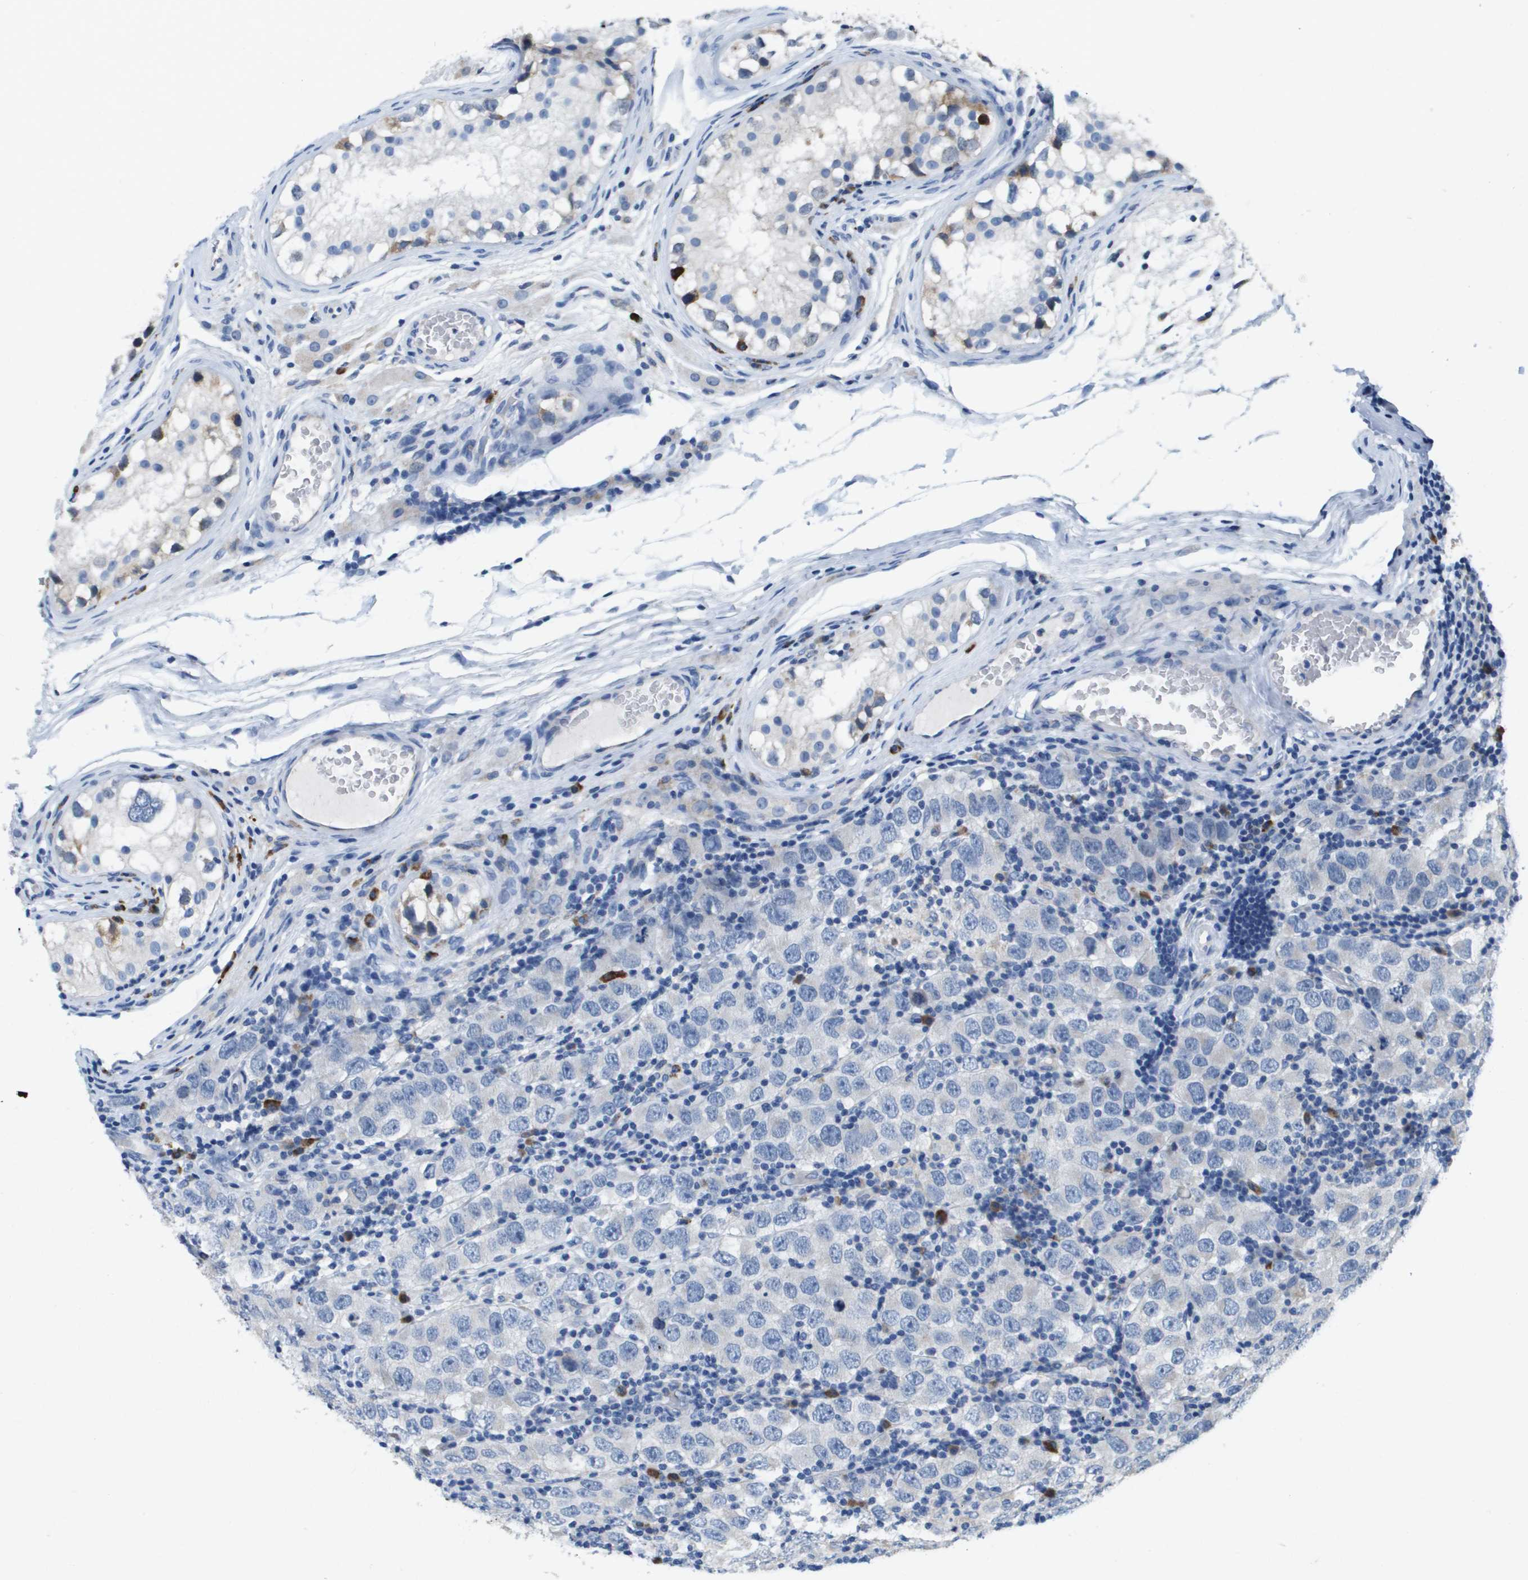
{"staining": {"intensity": "negative", "quantity": "none", "location": "none"}, "tissue": "testis cancer", "cell_type": "Tumor cells", "image_type": "cancer", "snomed": [{"axis": "morphology", "description": "Carcinoma, Embryonal, NOS"}, {"axis": "topography", "description": "Testis"}], "caption": "A histopathology image of testis cancer stained for a protein demonstrates no brown staining in tumor cells. Brightfield microscopy of immunohistochemistry stained with DAB (3,3'-diaminobenzidine) (brown) and hematoxylin (blue), captured at high magnification.", "gene": "CD3G", "patient": {"sex": "male", "age": 21}}